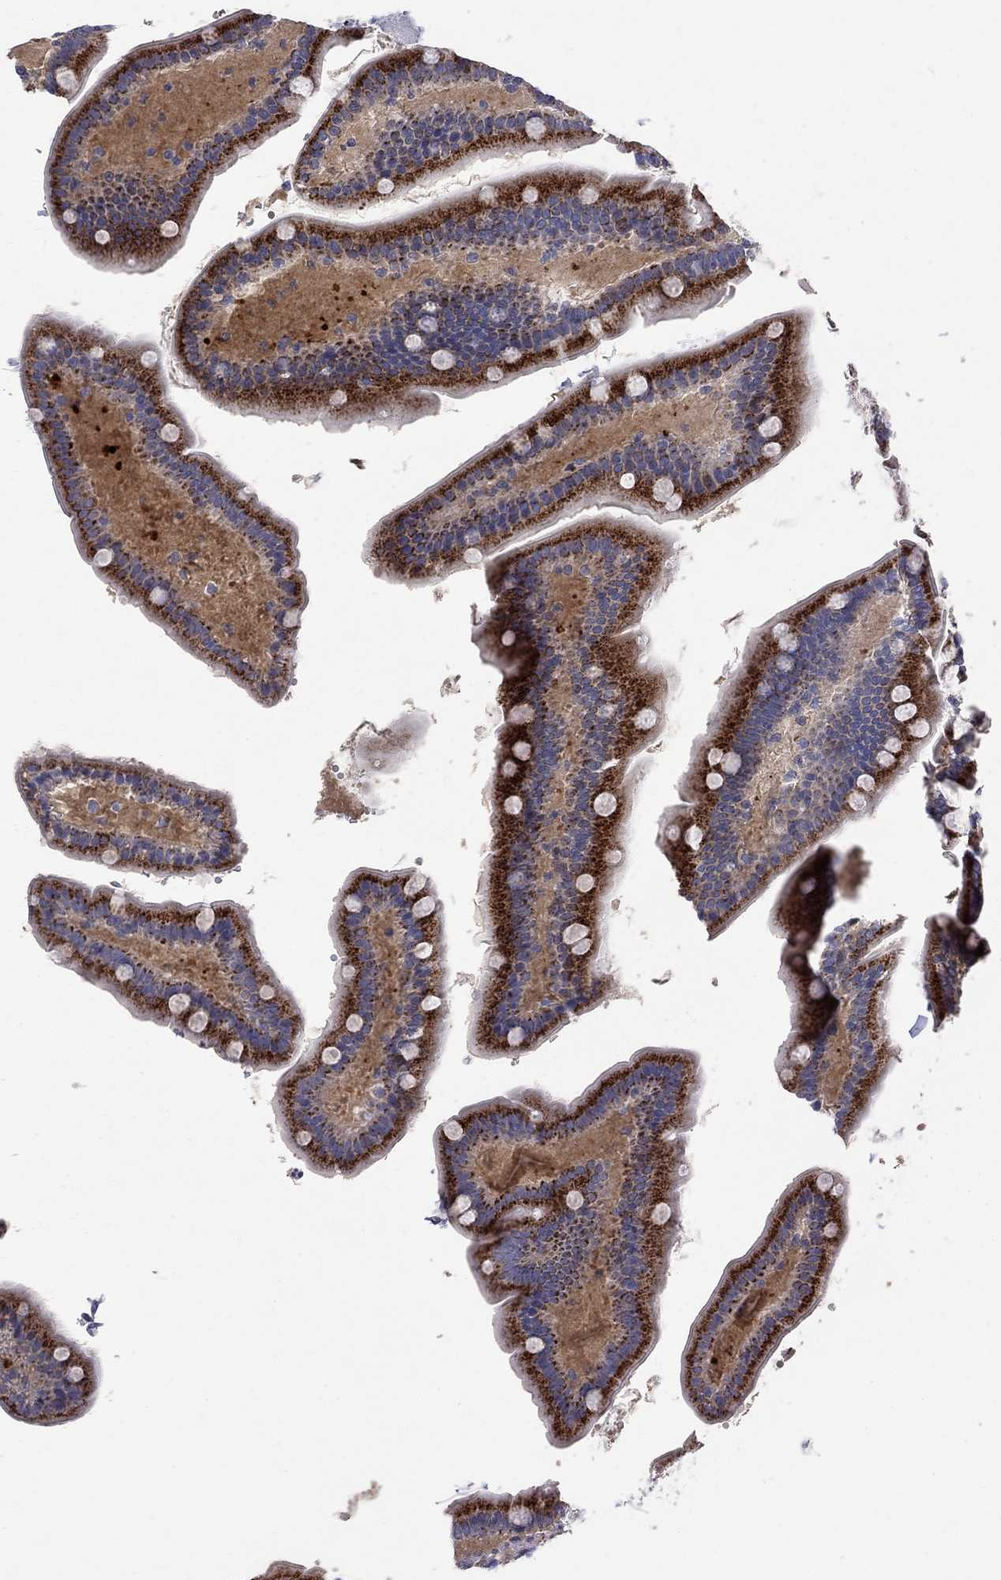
{"staining": {"intensity": "strong", "quantity": ">75%", "location": "cytoplasmic/membranous"}, "tissue": "small intestine", "cell_type": "Glandular cells", "image_type": "normal", "snomed": [{"axis": "morphology", "description": "Normal tissue, NOS"}, {"axis": "topography", "description": "Small intestine"}], "caption": "IHC photomicrograph of benign human small intestine stained for a protein (brown), which displays high levels of strong cytoplasmic/membranous staining in approximately >75% of glandular cells.", "gene": "MTHFR", "patient": {"sex": "male", "age": 66}}